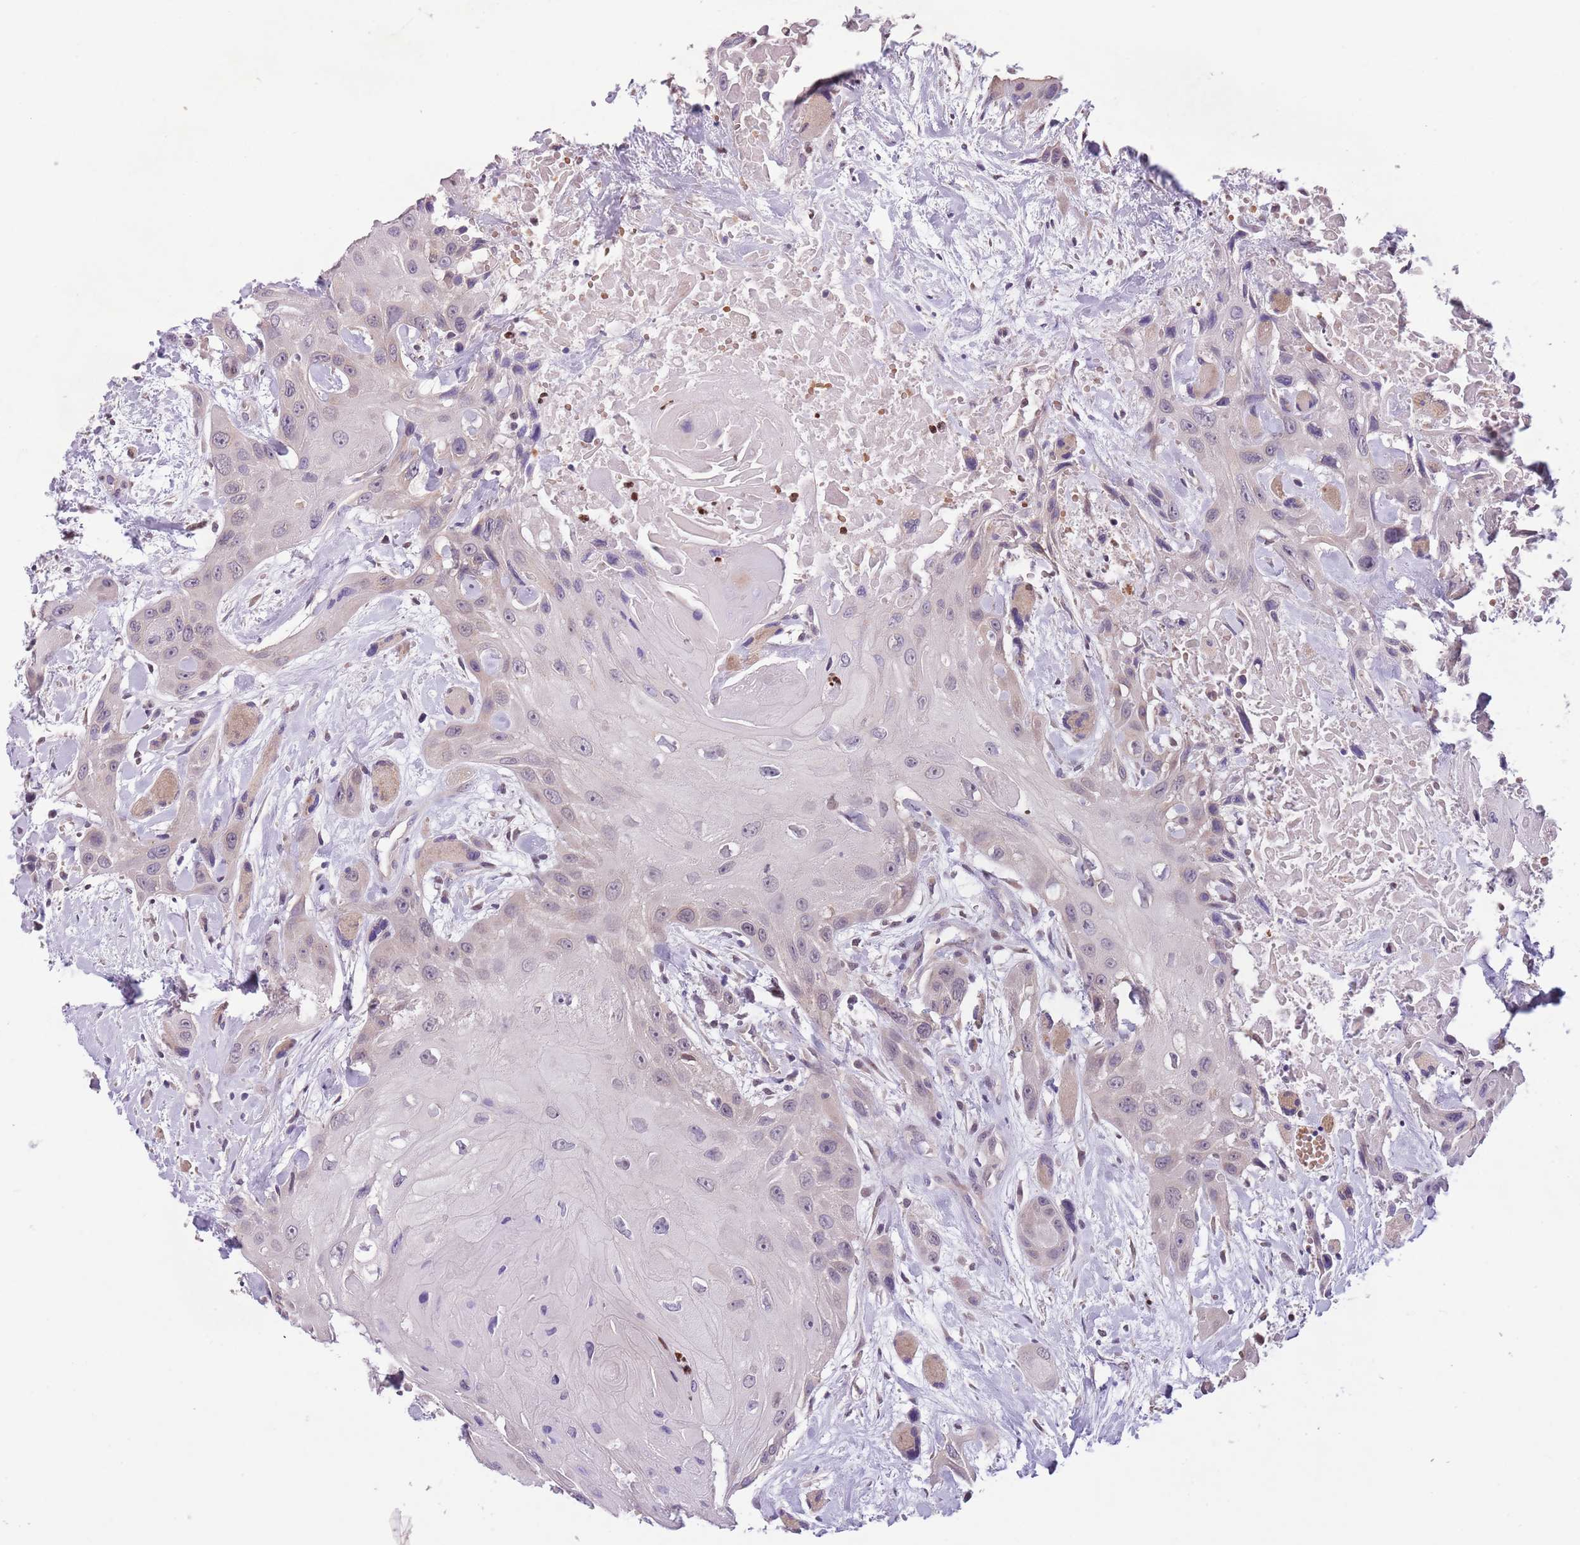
{"staining": {"intensity": "negative", "quantity": "none", "location": "none"}, "tissue": "head and neck cancer", "cell_type": "Tumor cells", "image_type": "cancer", "snomed": [{"axis": "morphology", "description": "Squamous cell carcinoma, NOS"}, {"axis": "topography", "description": "Head-Neck"}], "caption": "Immunohistochemistry photomicrograph of human head and neck cancer stained for a protein (brown), which reveals no expression in tumor cells.", "gene": "ADCY7", "patient": {"sex": "male", "age": 81}}